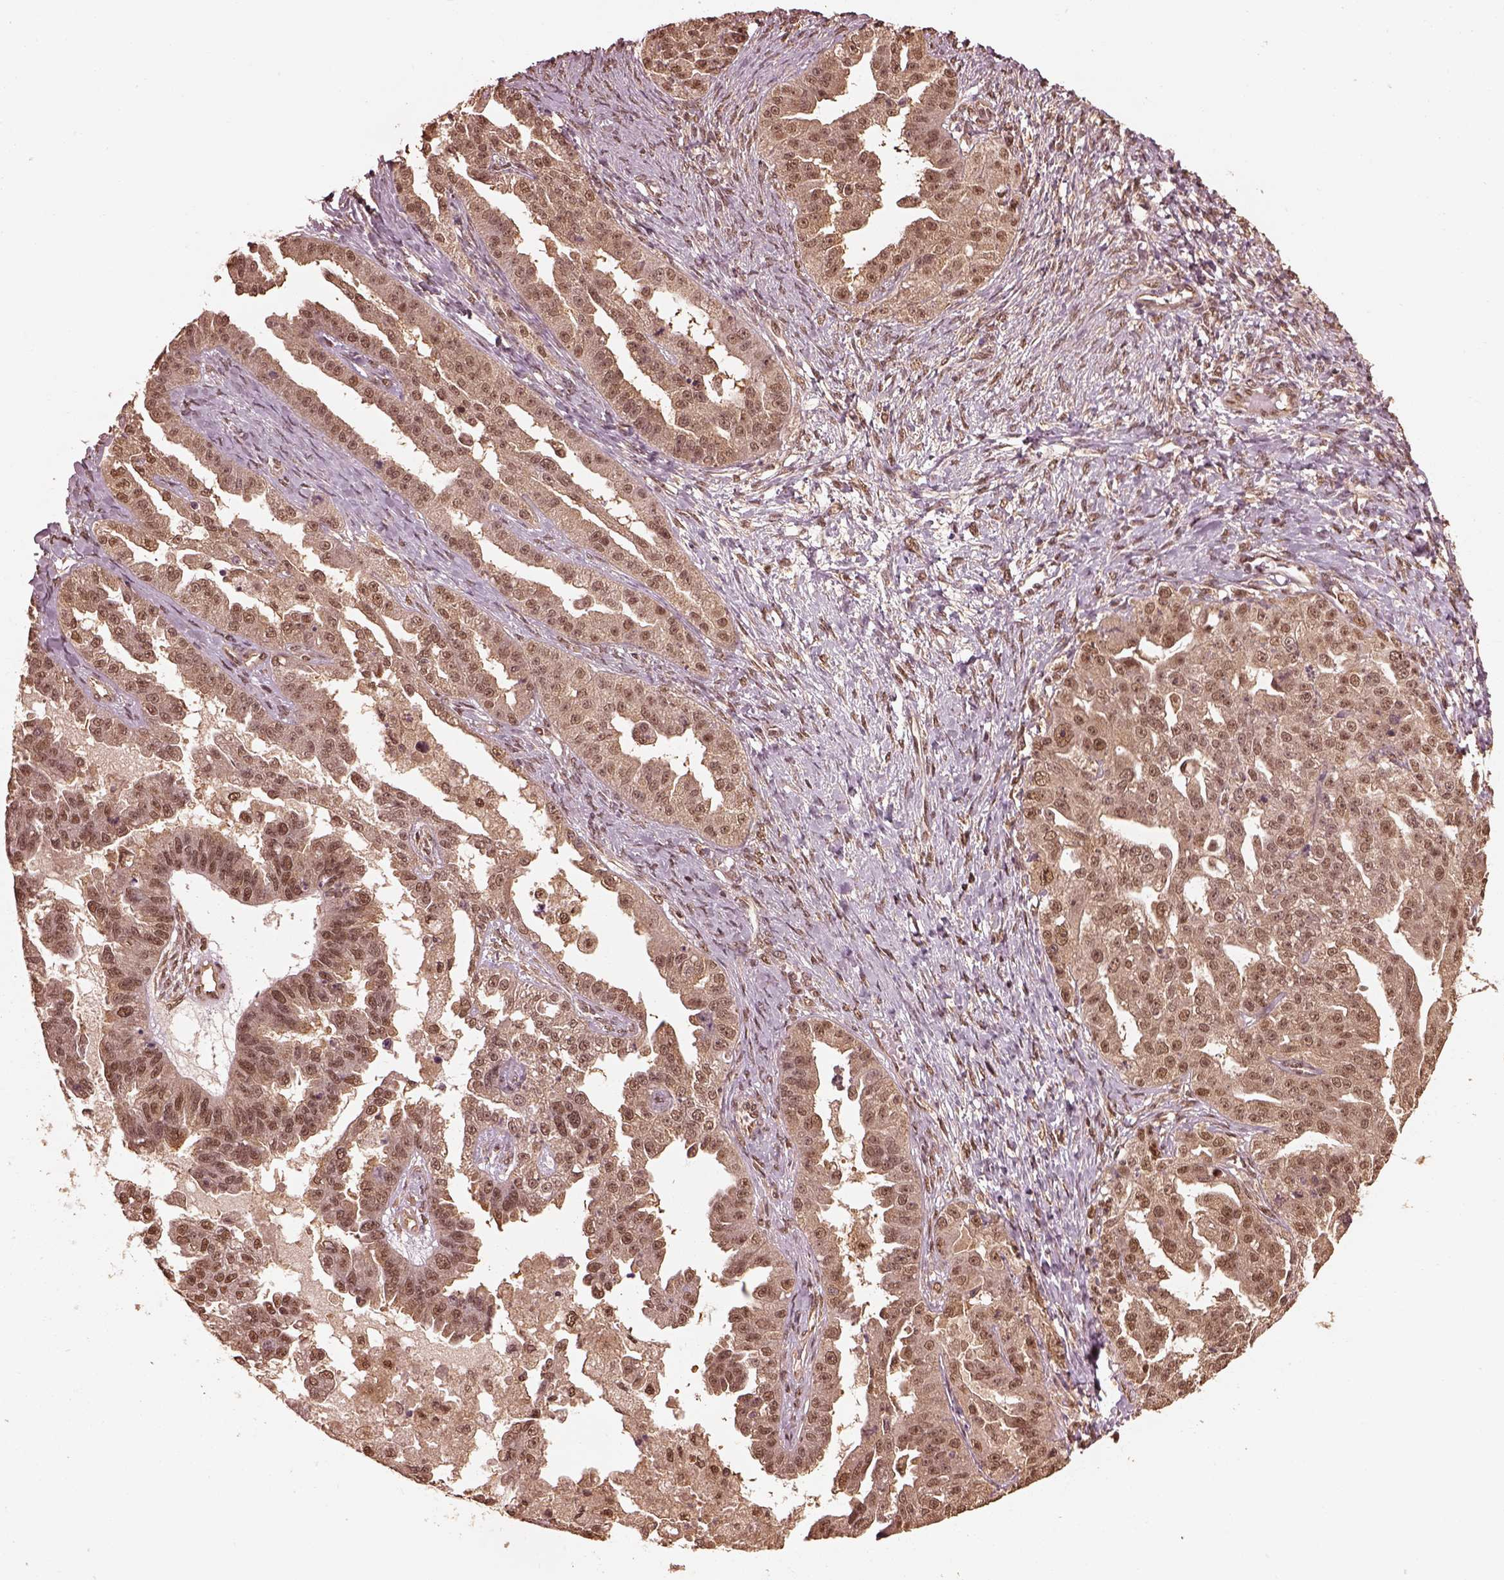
{"staining": {"intensity": "weak", "quantity": ">75%", "location": "cytoplasmic/membranous,nuclear"}, "tissue": "ovarian cancer", "cell_type": "Tumor cells", "image_type": "cancer", "snomed": [{"axis": "morphology", "description": "Cystadenocarcinoma, serous, NOS"}, {"axis": "topography", "description": "Ovary"}], "caption": "IHC staining of ovarian cancer, which exhibits low levels of weak cytoplasmic/membranous and nuclear expression in about >75% of tumor cells indicating weak cytoplasmic/membranous and nuclear protein staining. The staining was performed using DAB (brown) for protein detection and nuclei were counterstained in hematoxylin (blue).", "gene": "PSMC5", "patient": {"sex": "female", "age": 58}}